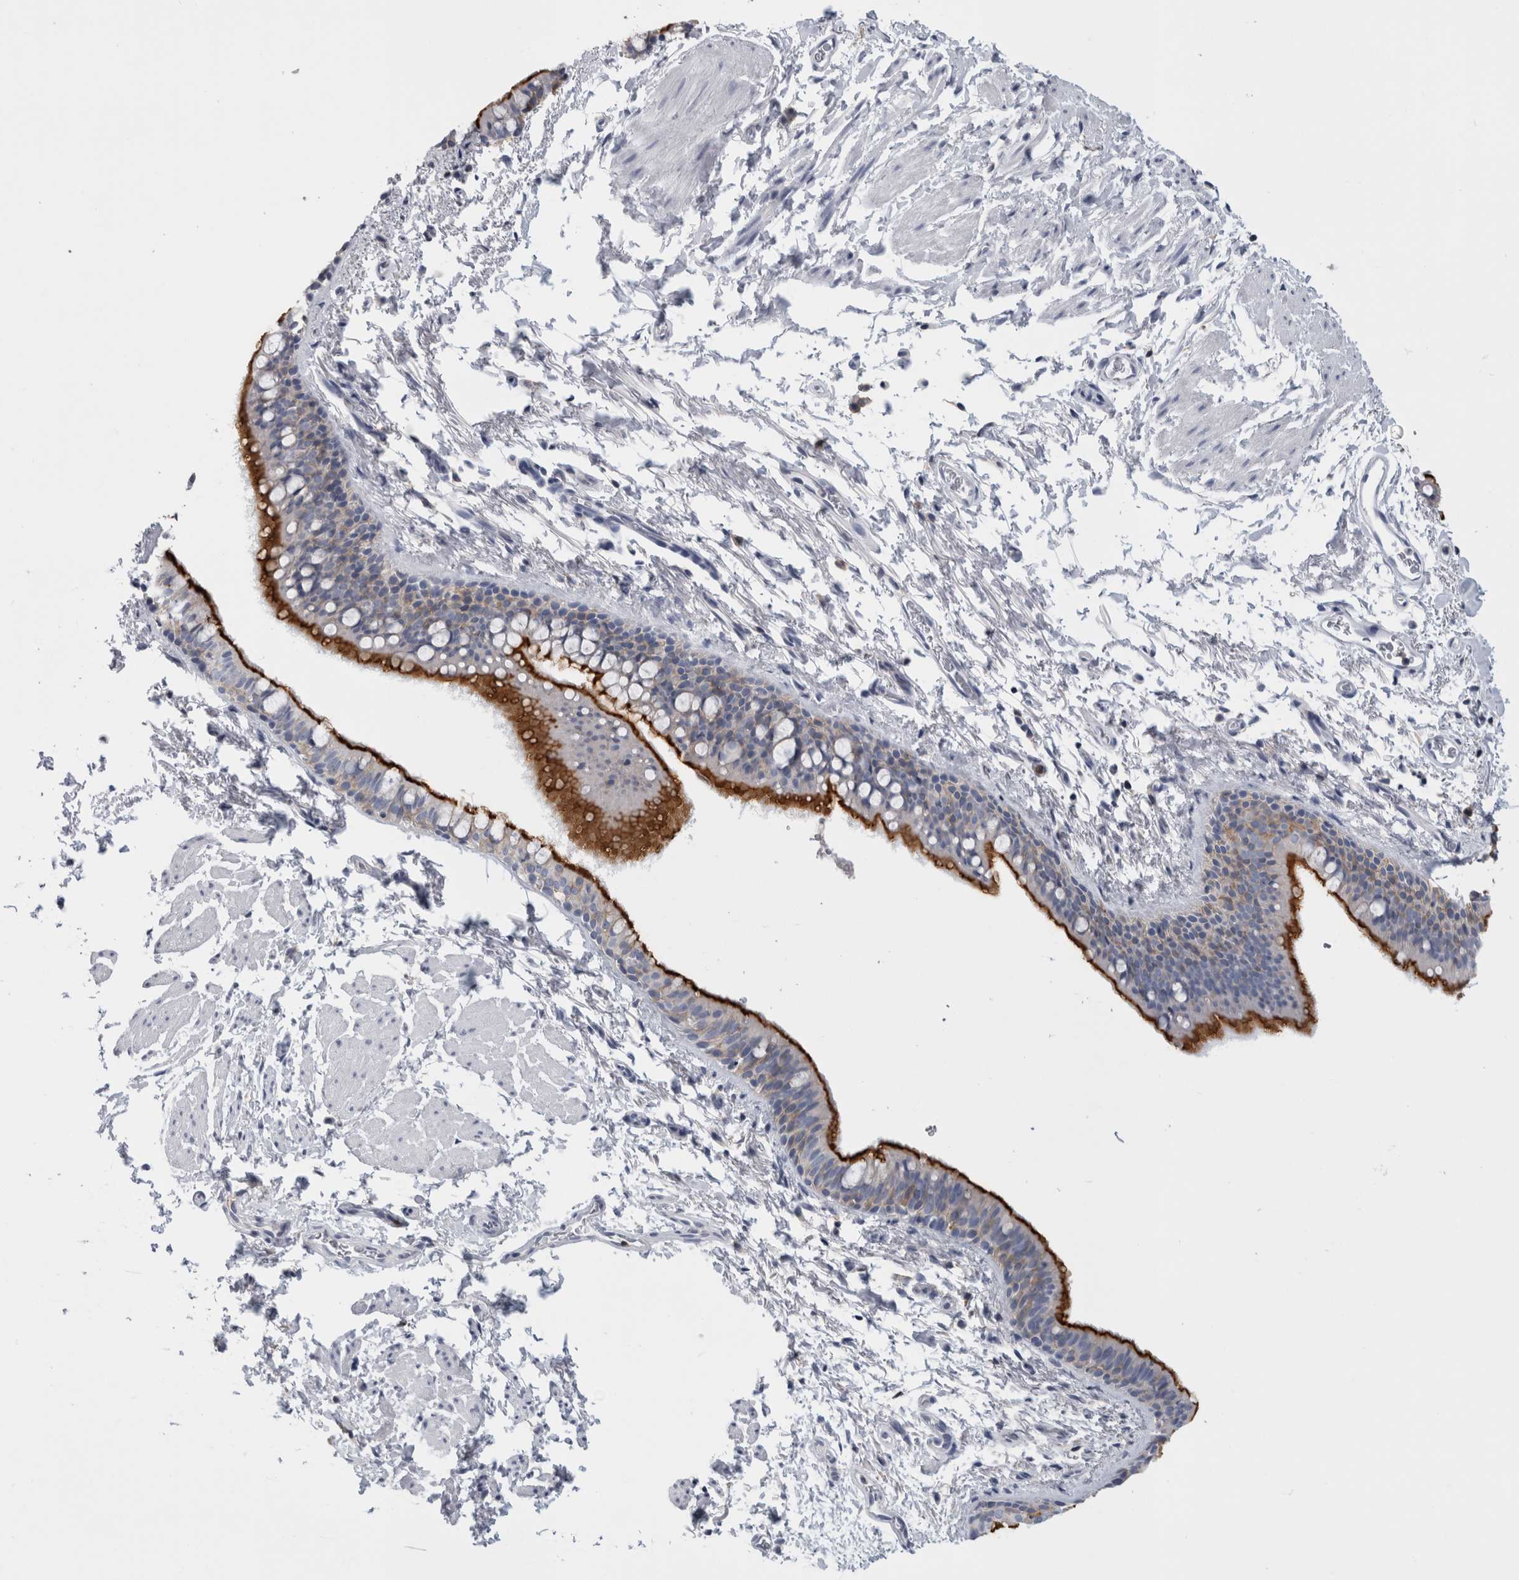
{"staining": {"intensity": "strong", "quantity": "25%-75%", "location": "cytoplasmic/membranous"}, "tissue": "bronchus", "cell_type": "Respiratory epithelial cells", "image_type": "normal", "snomed": [{"axis": "morphology", "description": "Normal tissue, NOS"}, {"axis": "topography", "description": "Cartilage tissue"}, {"axis": "topography", "description": "Bronchus"}, {"axis": "topography", "description": "Lung"}], "caption": "Protein positivity by immunohistochemistry reveals strong cytoplasmic/membranous positivity in about 25%-75% of respiratory epithelial cells in normal bronchus.", "gene": "ANKFY1", "patient": {"sex": "male", "age": 64}}